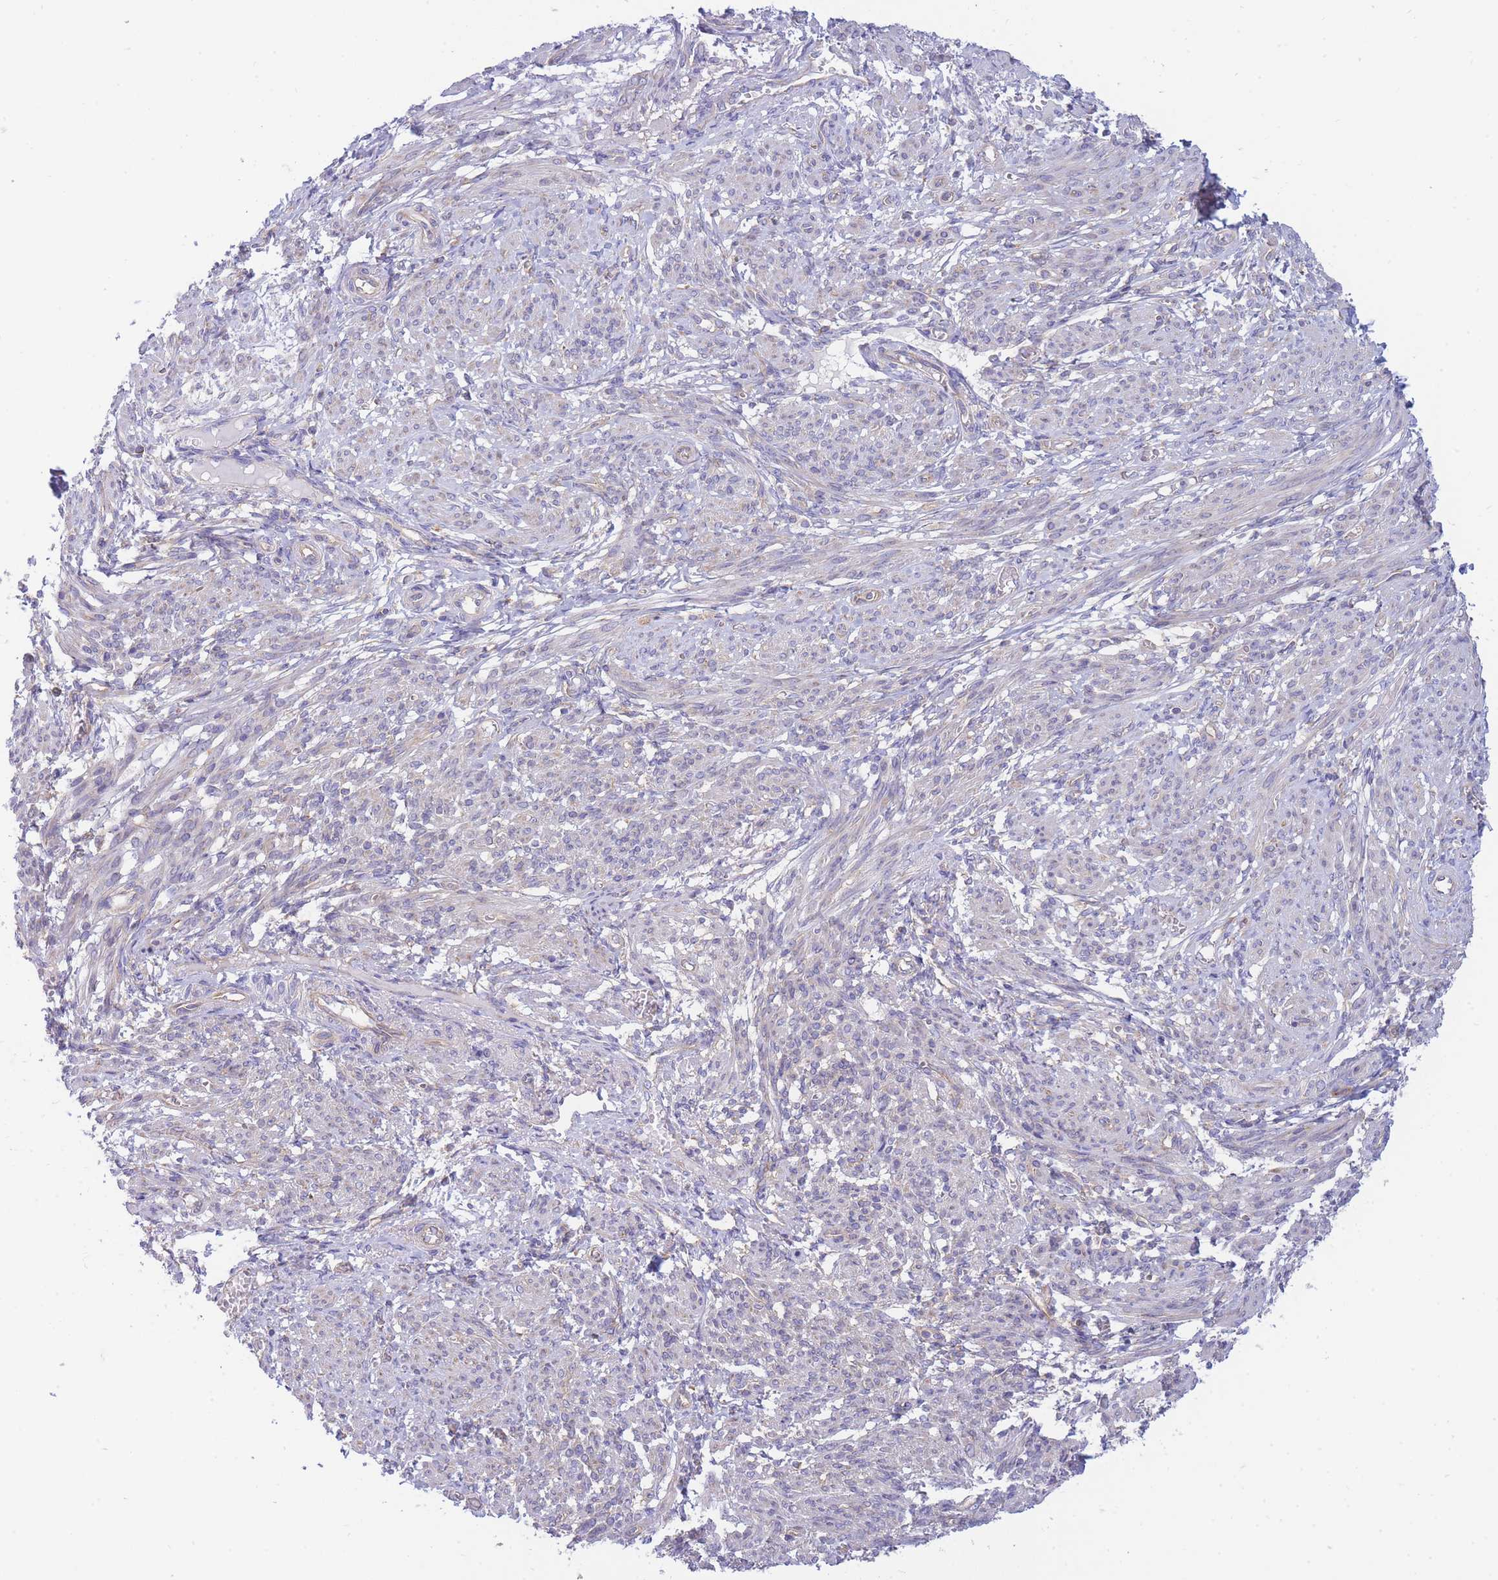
{"staining": {"intensity": "negative", "quantity": "none", "location": "none"}, "tissue": "smooth muscle", "cell_type": "Smooth muscle cells", "image_type": "normal", "snomed": [{"axis": "morphology", "description": "Normal tissue, NOS"}, {"axis": "topography", "description": "Smooth muscle"}], "caption": "Micrograph shows no significant protein expression in smooth muscle cells of normal smooth muscle. (DAB immunohistochemistry (IHC) with hematoxylin counter stain).", "gene": "SH2B2", "patient": {"sex": "female", "age": 39}}